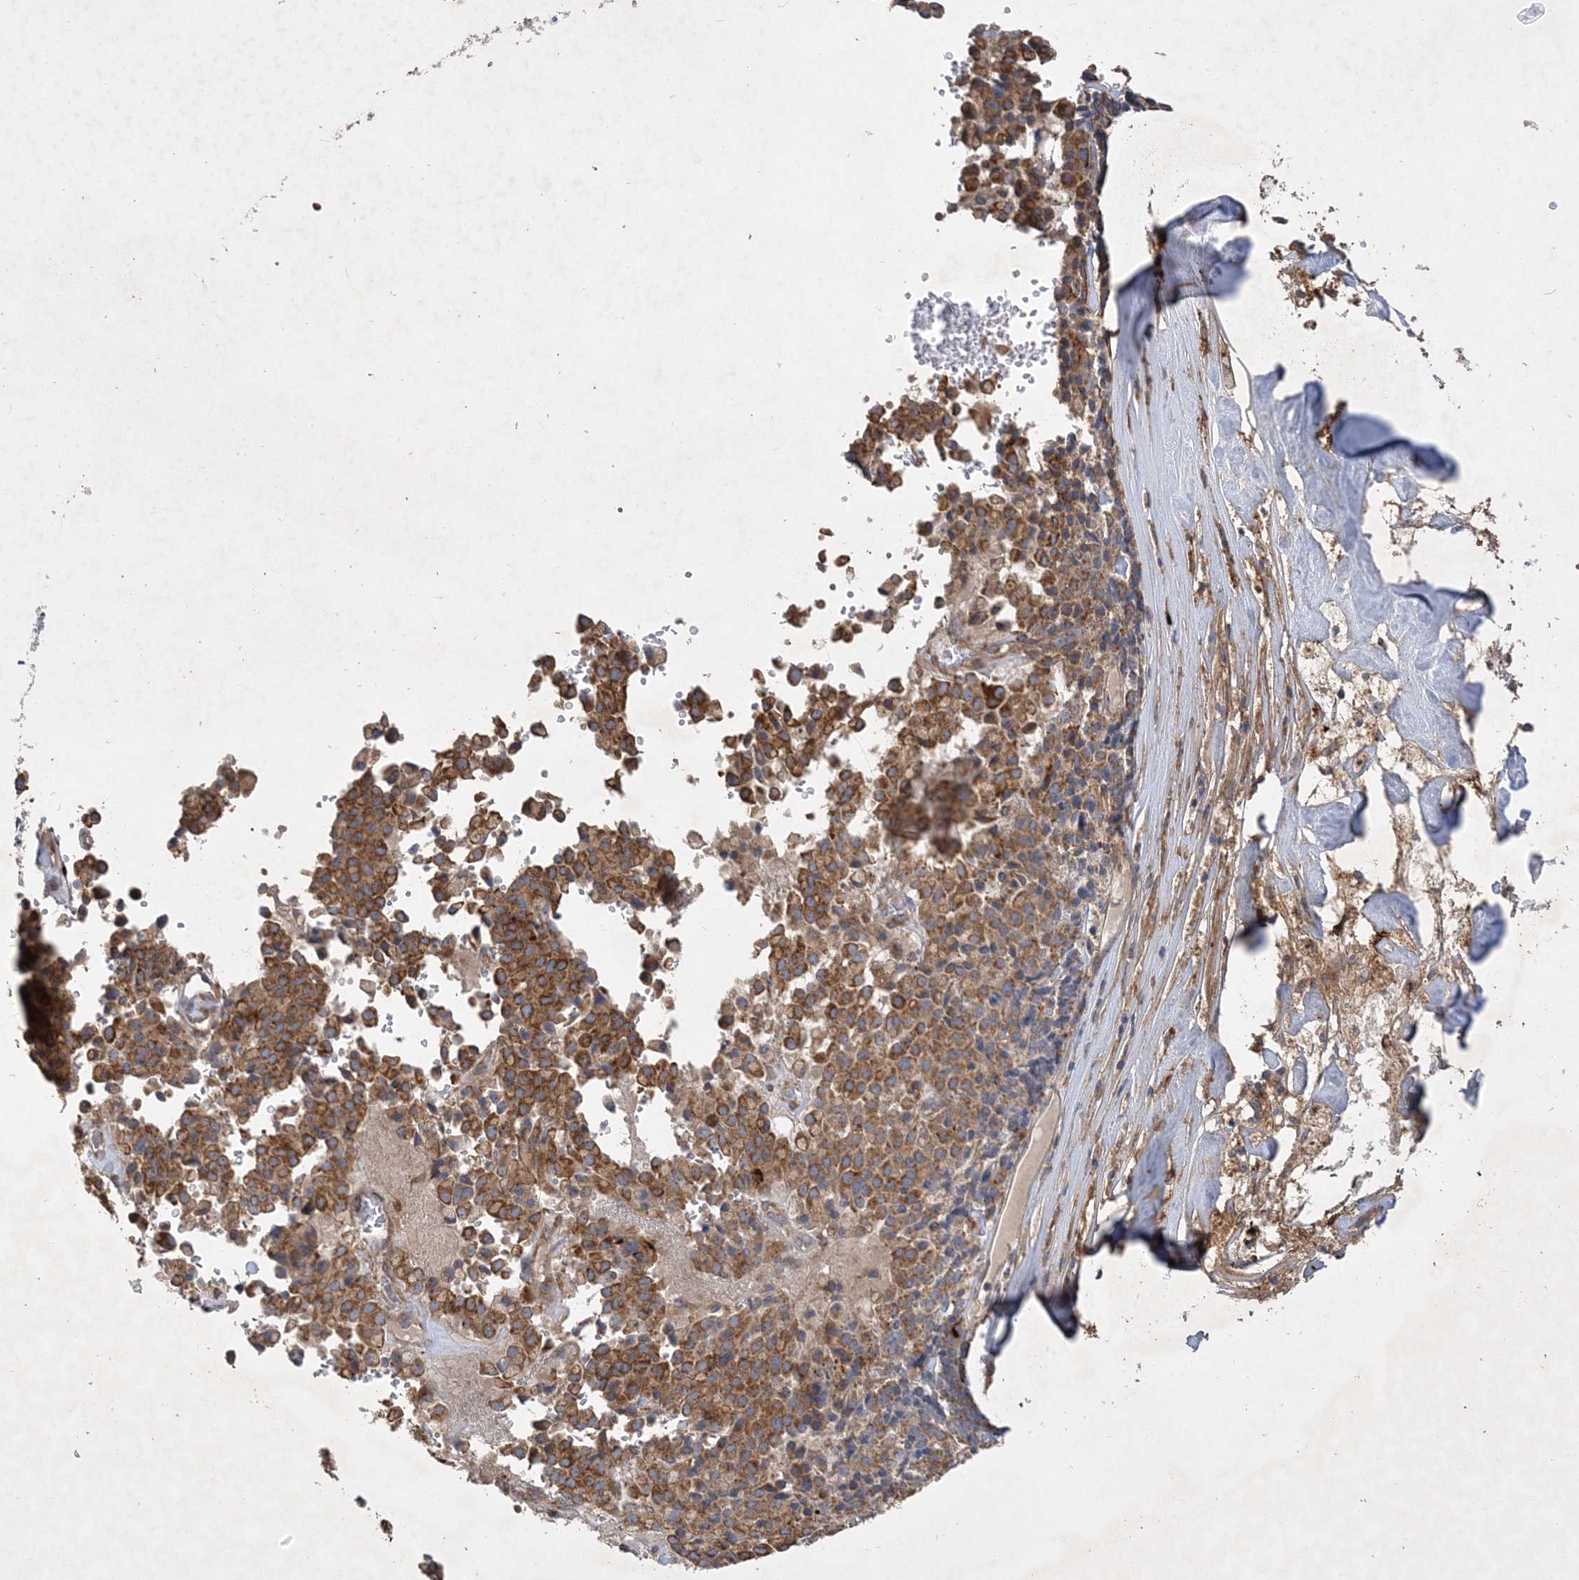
{"staining": {"intensity": "strong", "quantity": ">75%", "location": "cytoplasmic/membranous"}, "tissue": "pancreatic cancer", "cell_type": "Tumor cells", "image_type": "cancer", "snomed": [{"axis": "morphology", "description": "Adenocarcinoma, NOS"}, {"axis": "topography", "description": "Pancreas"}], "caption": "Immunohistochemistry (DAB) staining of human pancreatic cancer (adenocarcinoma) shows strong cytoplasmic/membranous protein expression in about >75% of tumor cells.", "gene": "FEZ2", "patient": {"sex": "male", "age": 65}}